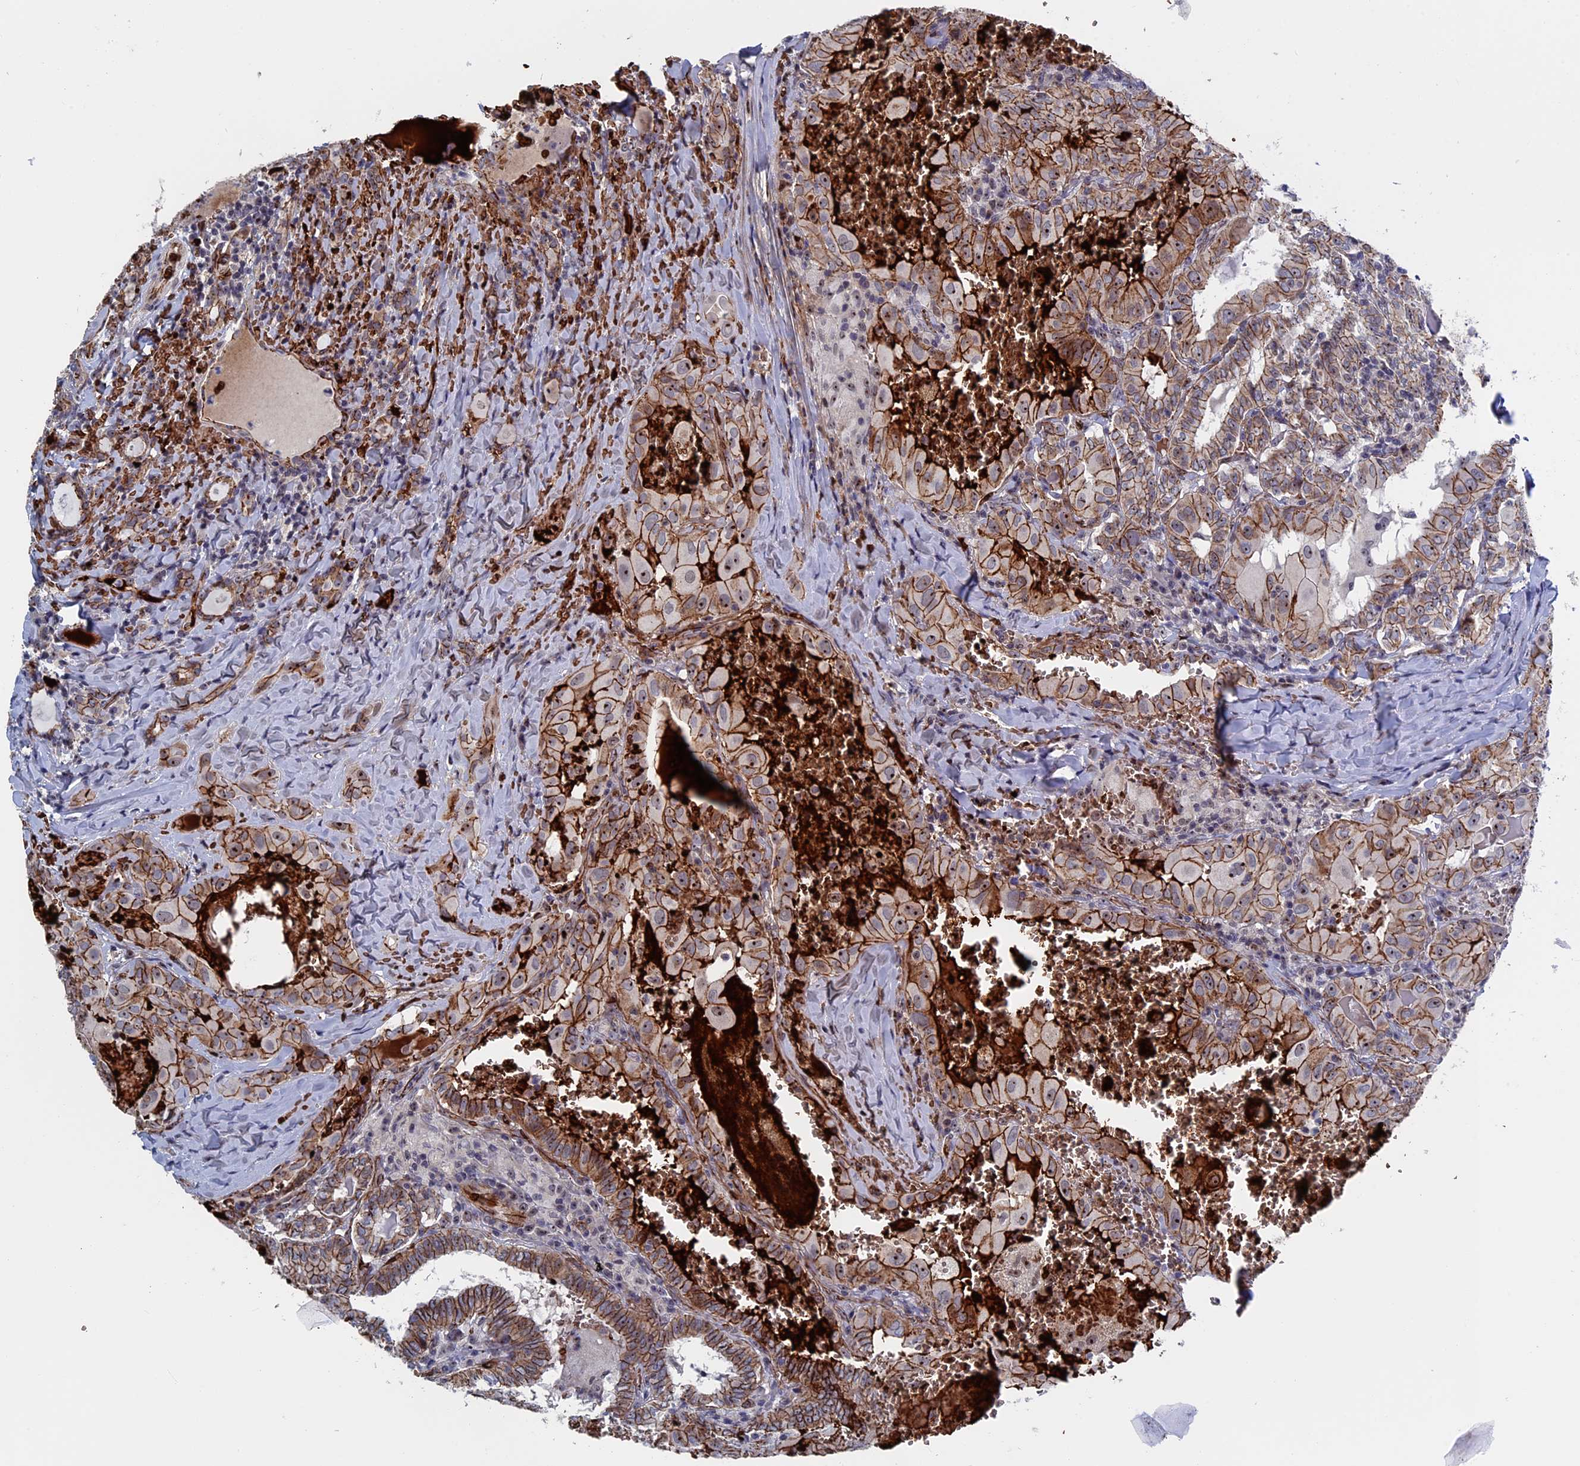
{"staining": {"intensity": "strong", "quantity": ">75%", "location": "cytoplasmic/membranous,nuclear"}, "tissue": "thyroid cancer", "cell_type": "Tumor cells", "image_type": "cancer", "snomed": [{"axis": "morphology", "description": "Papillary adenocarcinoma, NOS"}, {"axis": "topography", "description": "Thyroid gland"}], "caption": "Thyroid papillary adenocarcinoma stained with a brown dye shows strong cytoplasmic/membranous and nuclear positive positivity in about >75% of tumor cells.", "gene": "EXOSC9", "patient": {"sex": "female", "age": 72}}